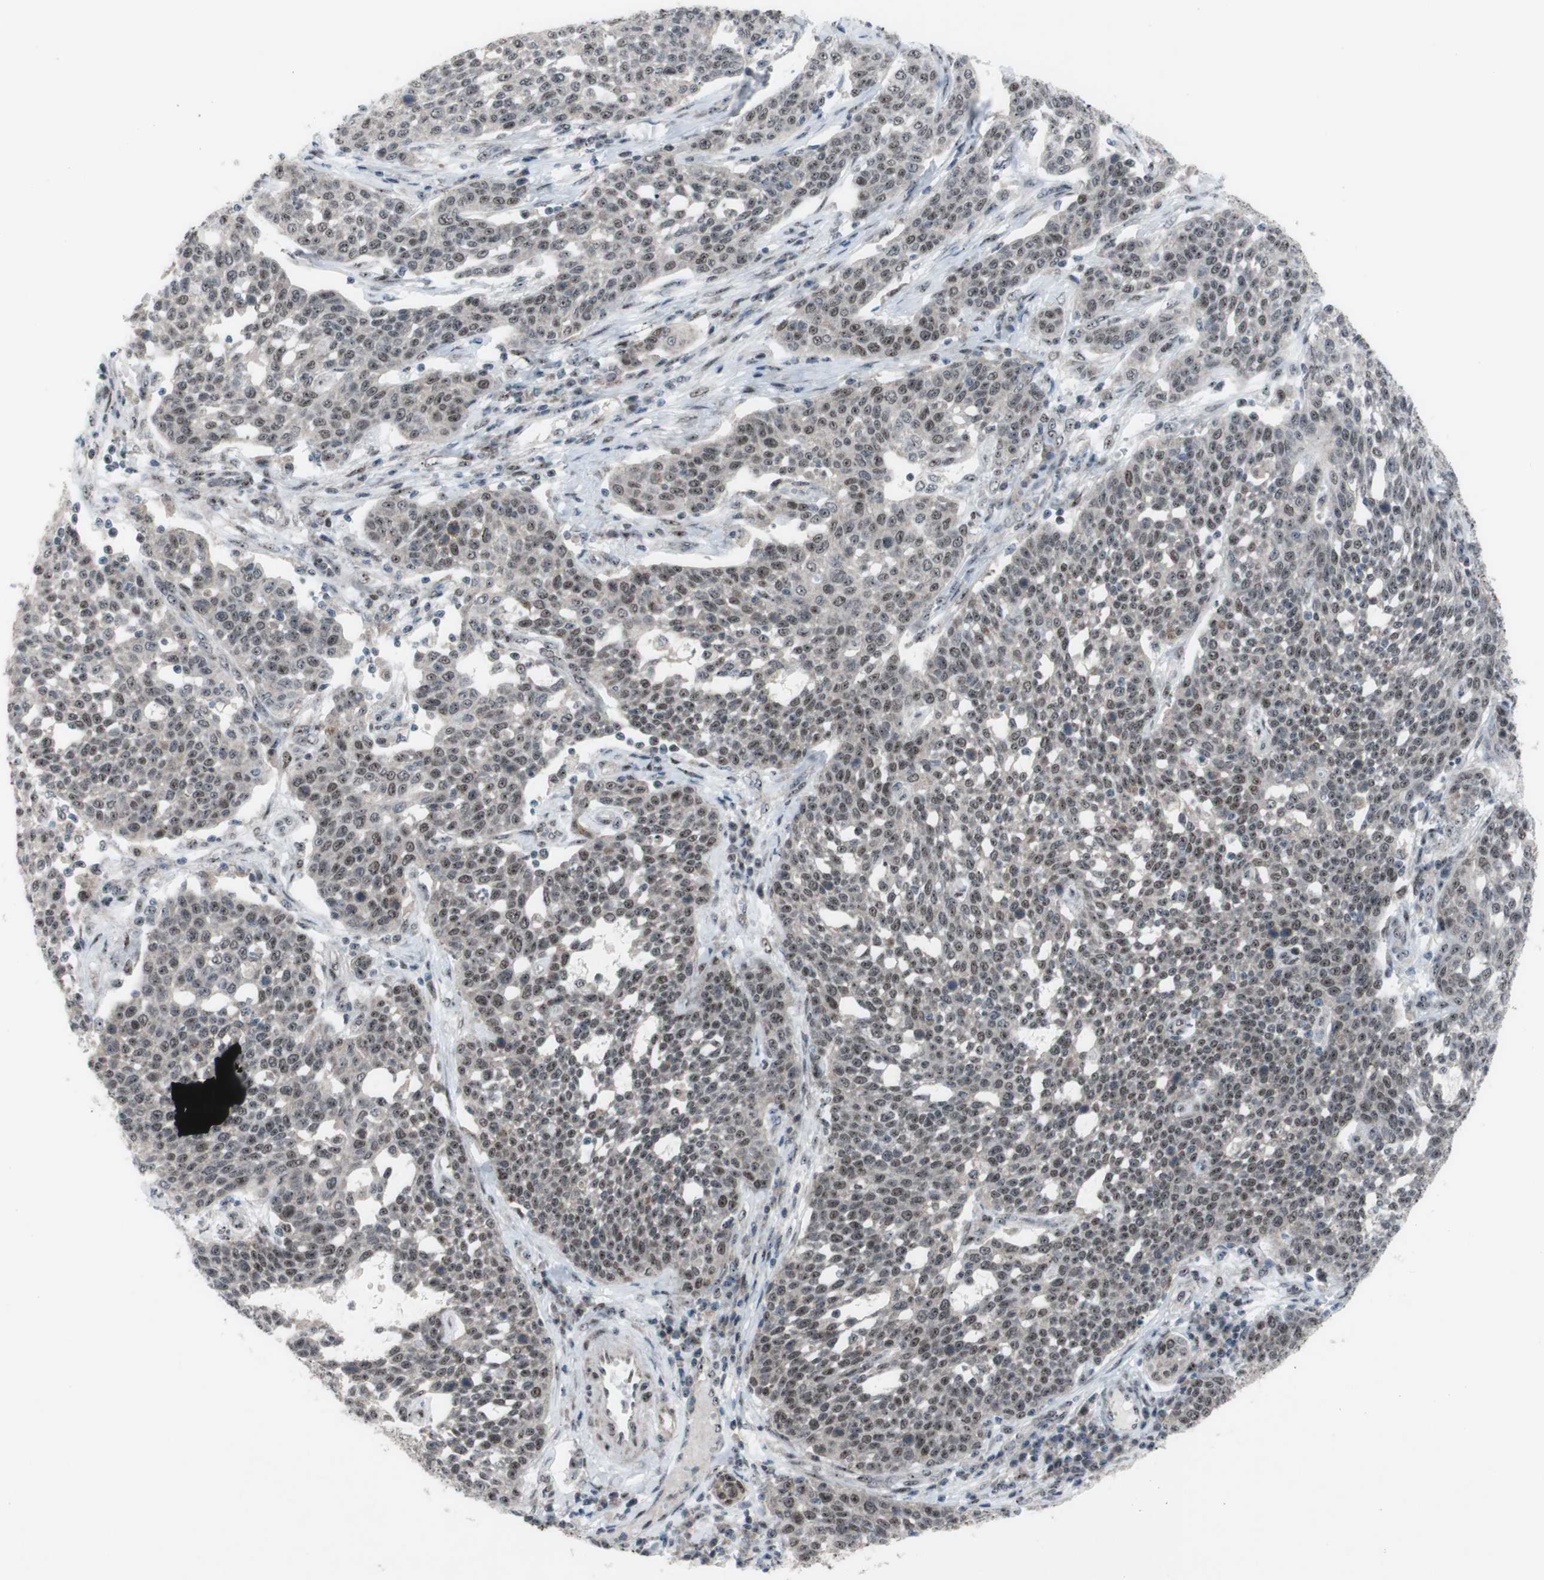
{"staining": {"intensity": "weak", "quantity": ">75%", "location": "nuclear"}, "tissue": "cervical cancer", "cell_type": "Tumor cells", "image_type": "cancer", "snomed": [{"axis": "morphology", "description": "Squamous cell carcinoma, NOS"}, {"axis": "topography", "description": "Cervix"}], "caption": "Human cervical squamous cell carcinoma stained with a protein marker displays weak staining in tumor cells.", "gene": "POLR1A", "patient": {"sex": "female", "age": 34}}